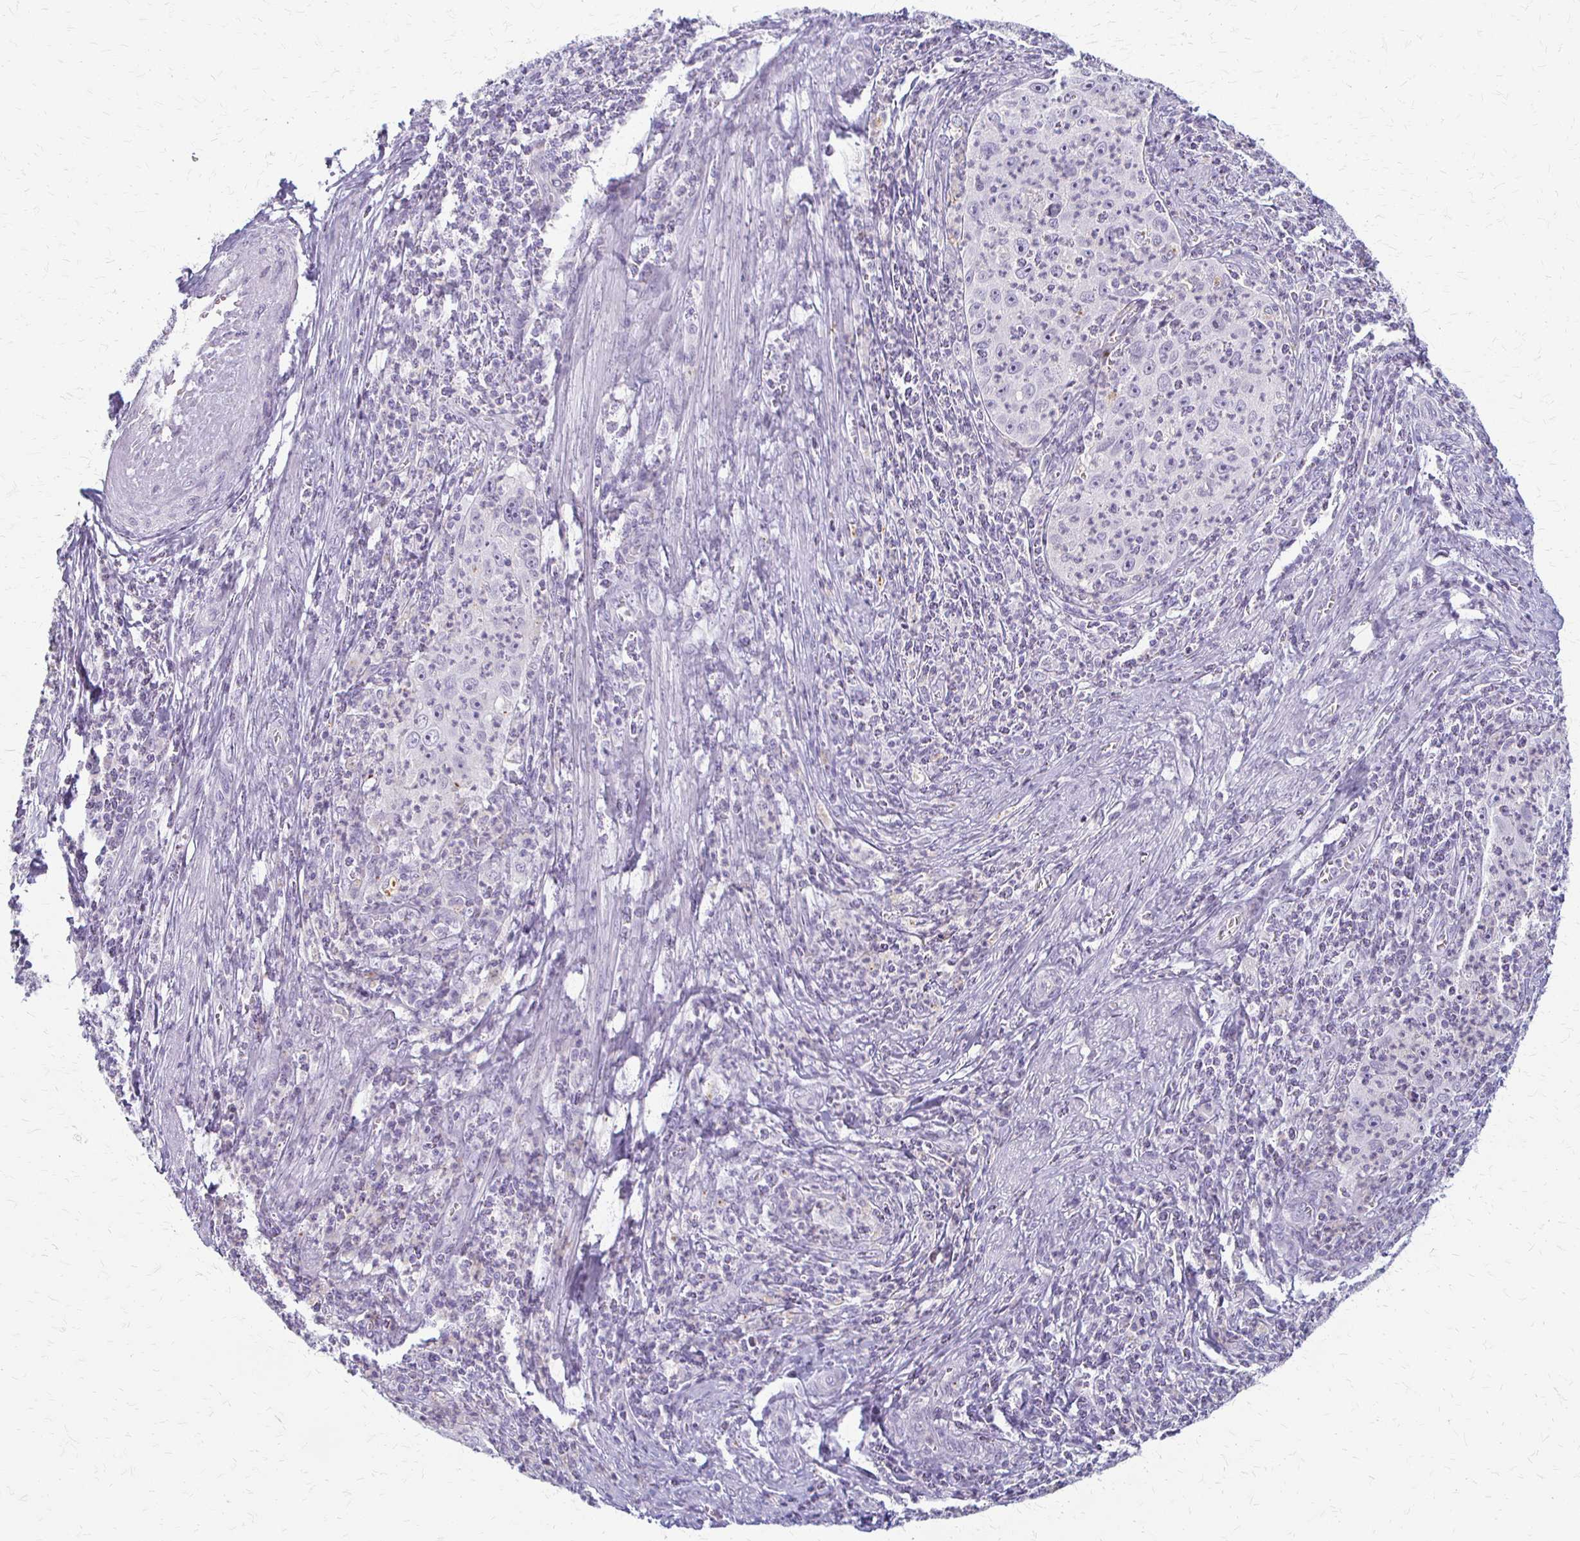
{"staining": {"intensity": "negative", "quantity": "none", "location": "none"}, "tissue": "cervical cancer", "cell_type": "Tumor cells", "image_type": "cancer", "snomed": [{"axis": "morphology", "description": "Squamous cell carcinoma, NOS"}, {"axis": "topography", "description": "Cervix"}], "caption": "The IHC micrograph has no significant positivity in tumor cells of squamous cell carcinoma (cervical) tissue.", "gene": "ACP5", "patient": {"sex": "female", "age": 30}}